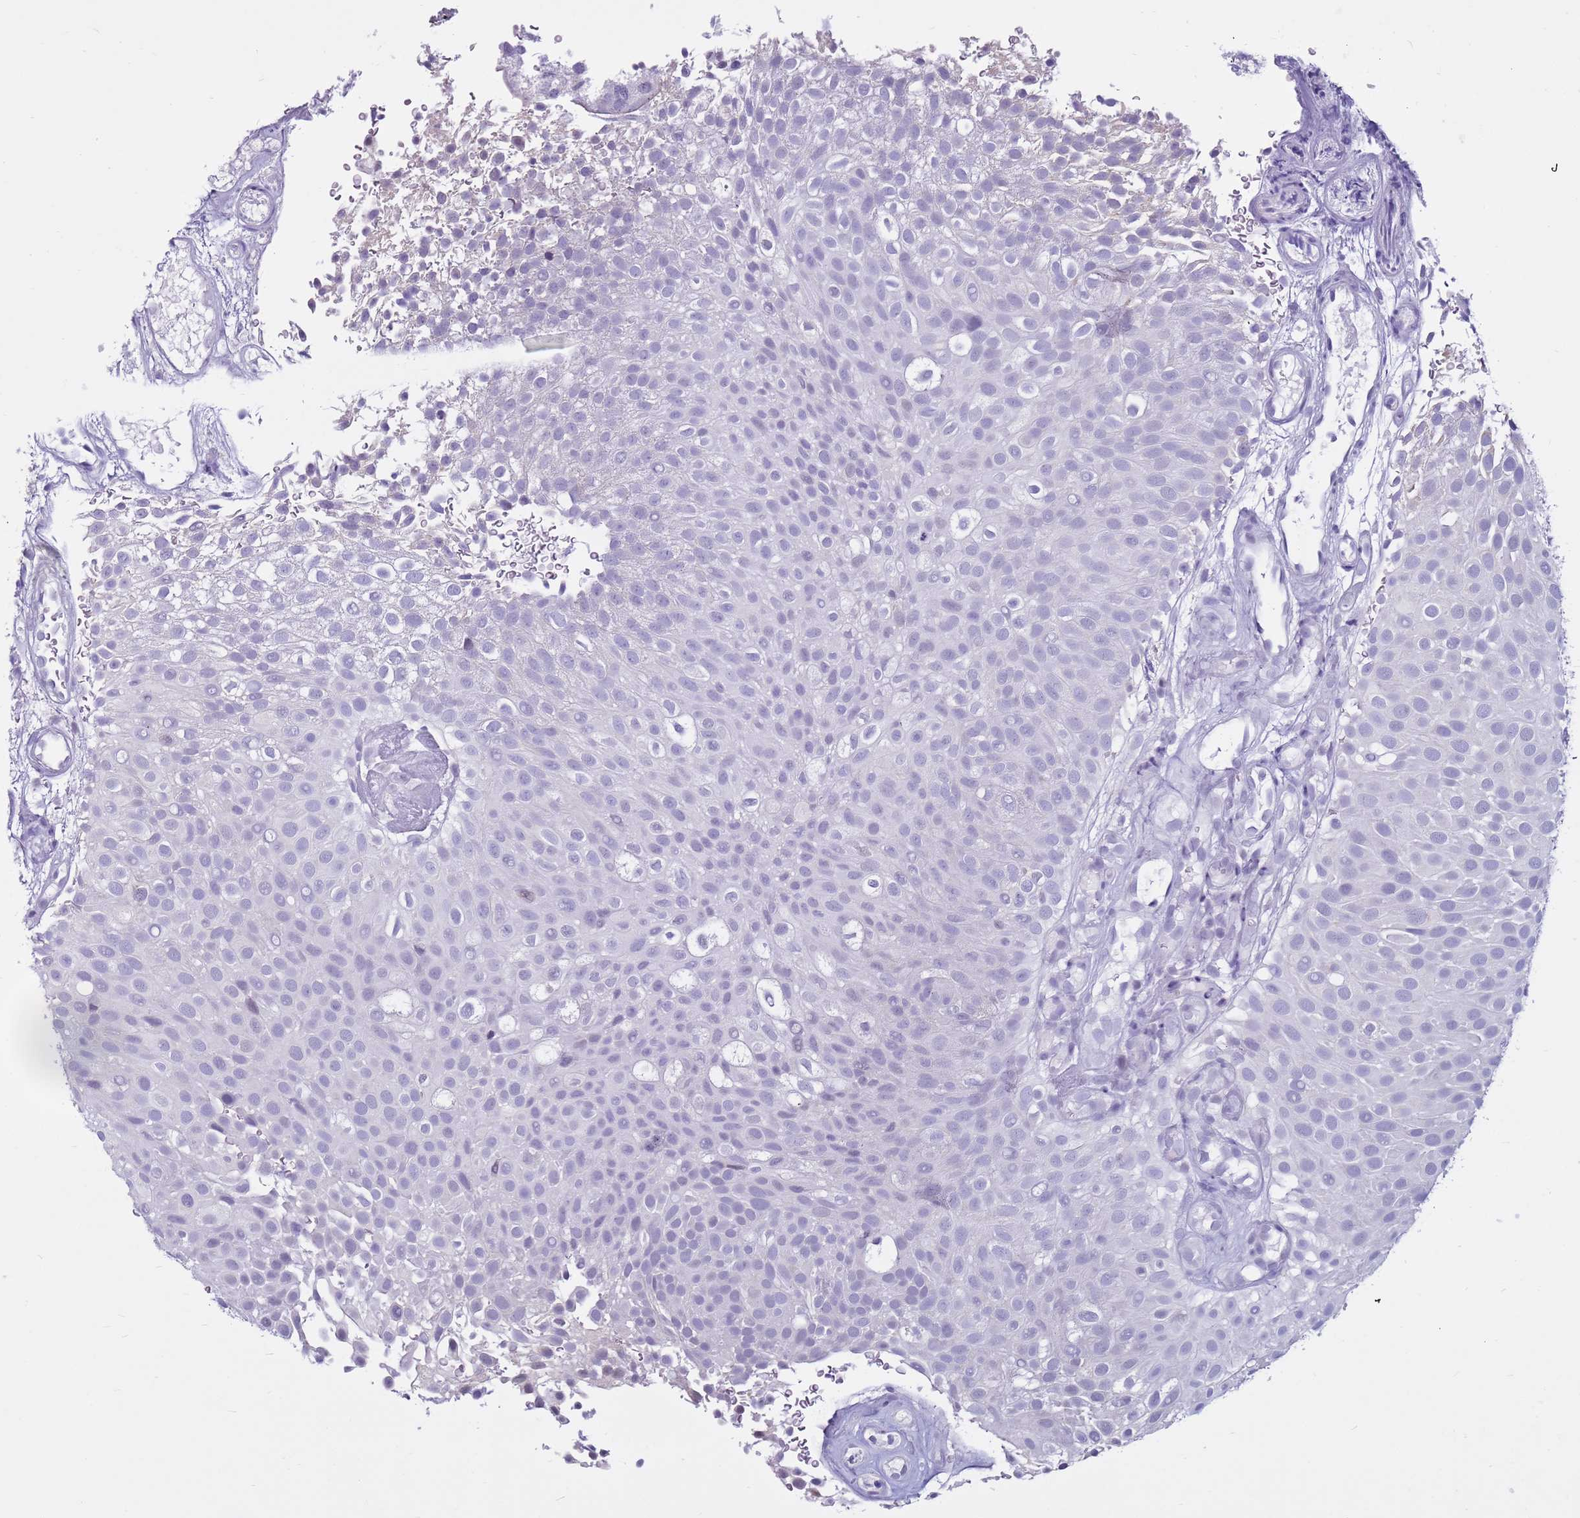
{"staining": {"intensity": "negative", "quantity": "none", "location": "none"}, "tissue": "urothelial cancer", "cell_type": "Tumor cells", "image_type": "cancer", "snomed": [{"axis": "morphology", "description": "Urothelial carcinoma, Low grade"}, {"axis": "topography", "description": "Urinary bladder"}], "caption": "DAB (3,3'-diaminobenzidine) immunohistochemical staining of urothelial cancer demonstrates no significant positivity in tumor cells.", "gene": "CDK2AP2", "patient": {"sex": "male", "age": 78}}